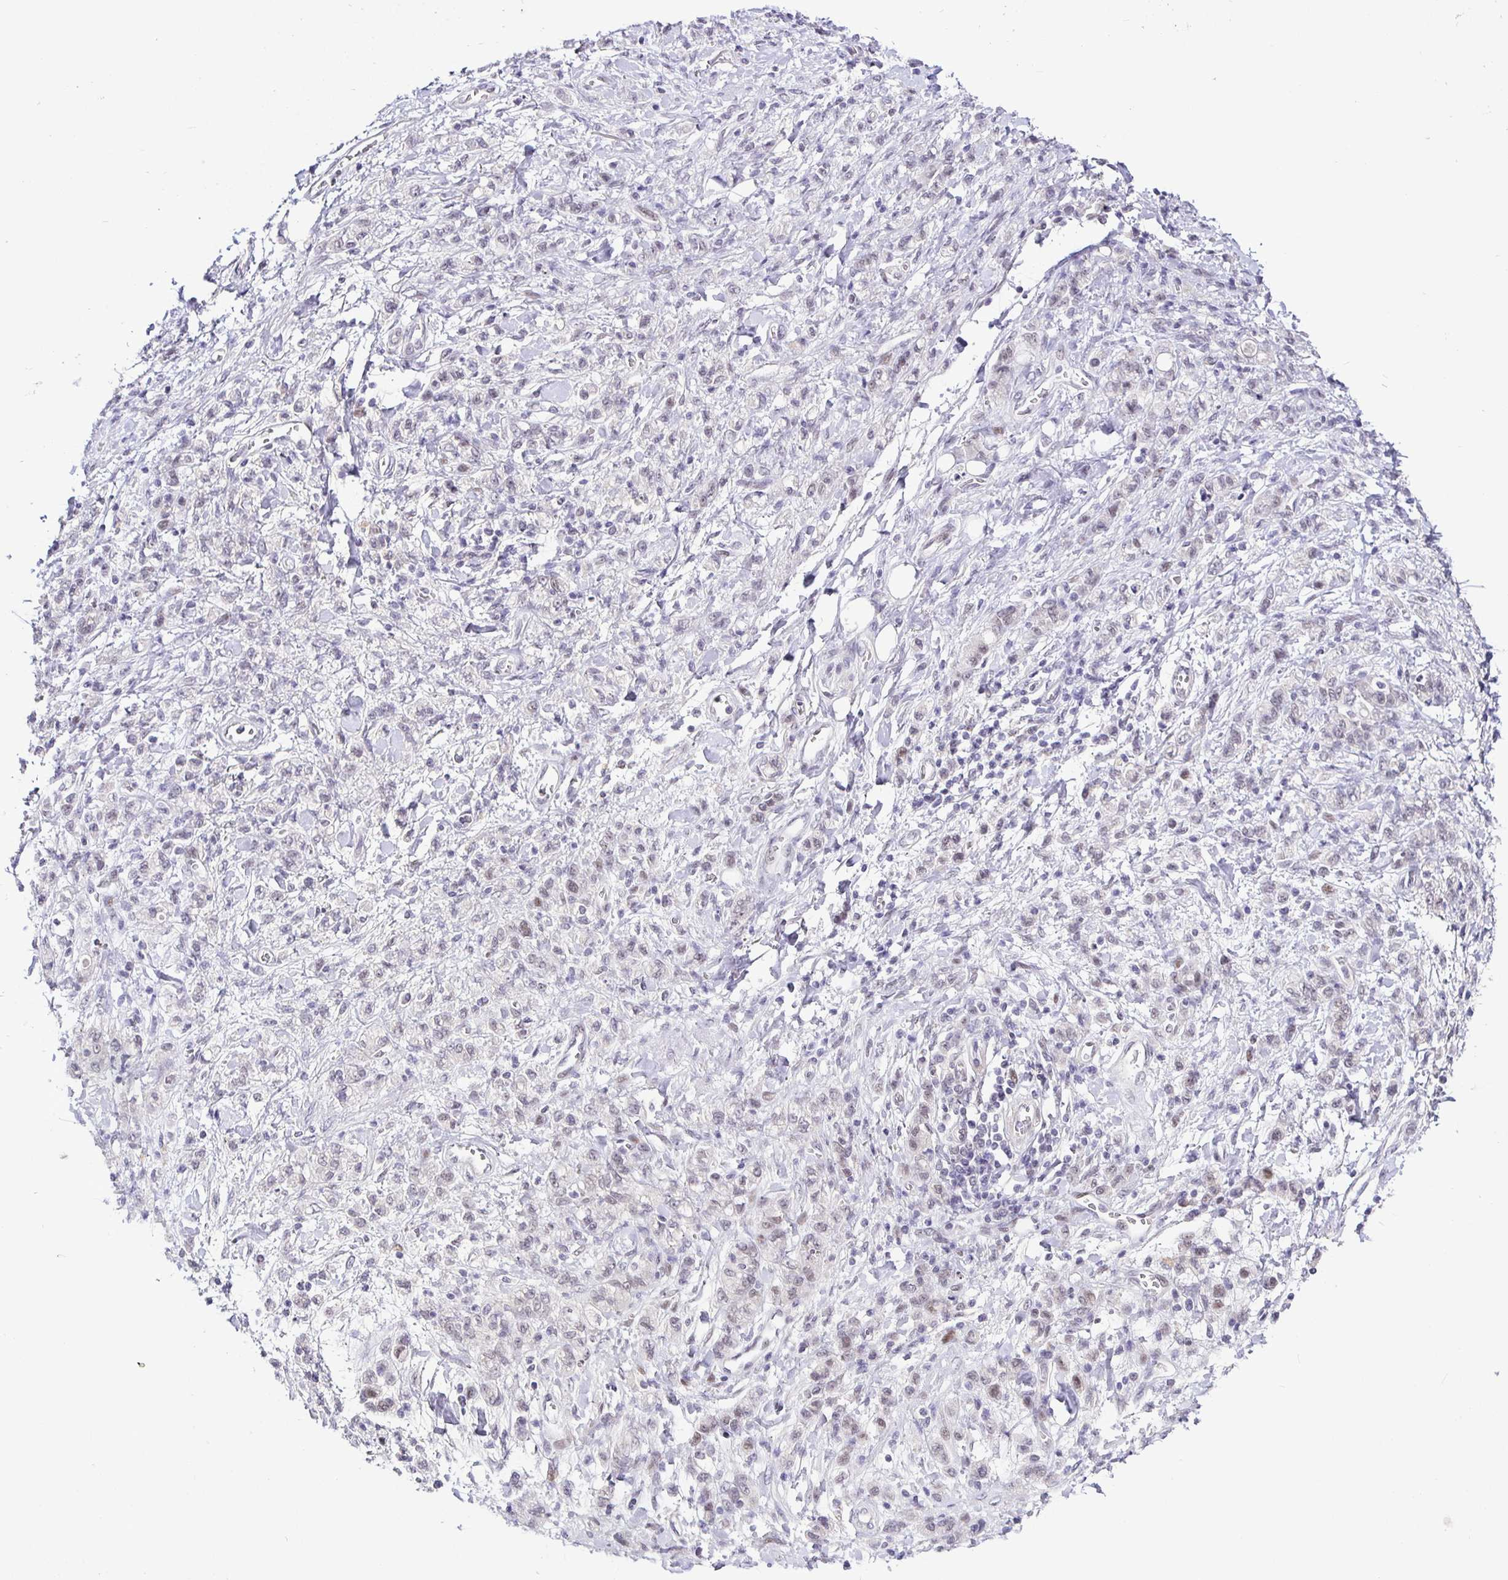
{"staining": {"intensity": "weak", "quantity": "<25%", "location": "nuclear"}, "tissue": "stomach cancer", "cell_type": "Tumor cells", "image_type": "cancer", "snomed": [{"axis": "morphology", "description": "Adenocarcinoma, NOS"}, {"axis": "topography", "description": "Stomach"}], "caption": "Immunohistochemistry (IHC) image of human adenocarcinoma (stomach) stained for a protein (brown), which exhibits no staining in tumor cells.", "gene": "NUP188", "patient": {"sex": "male", "age": 77}}